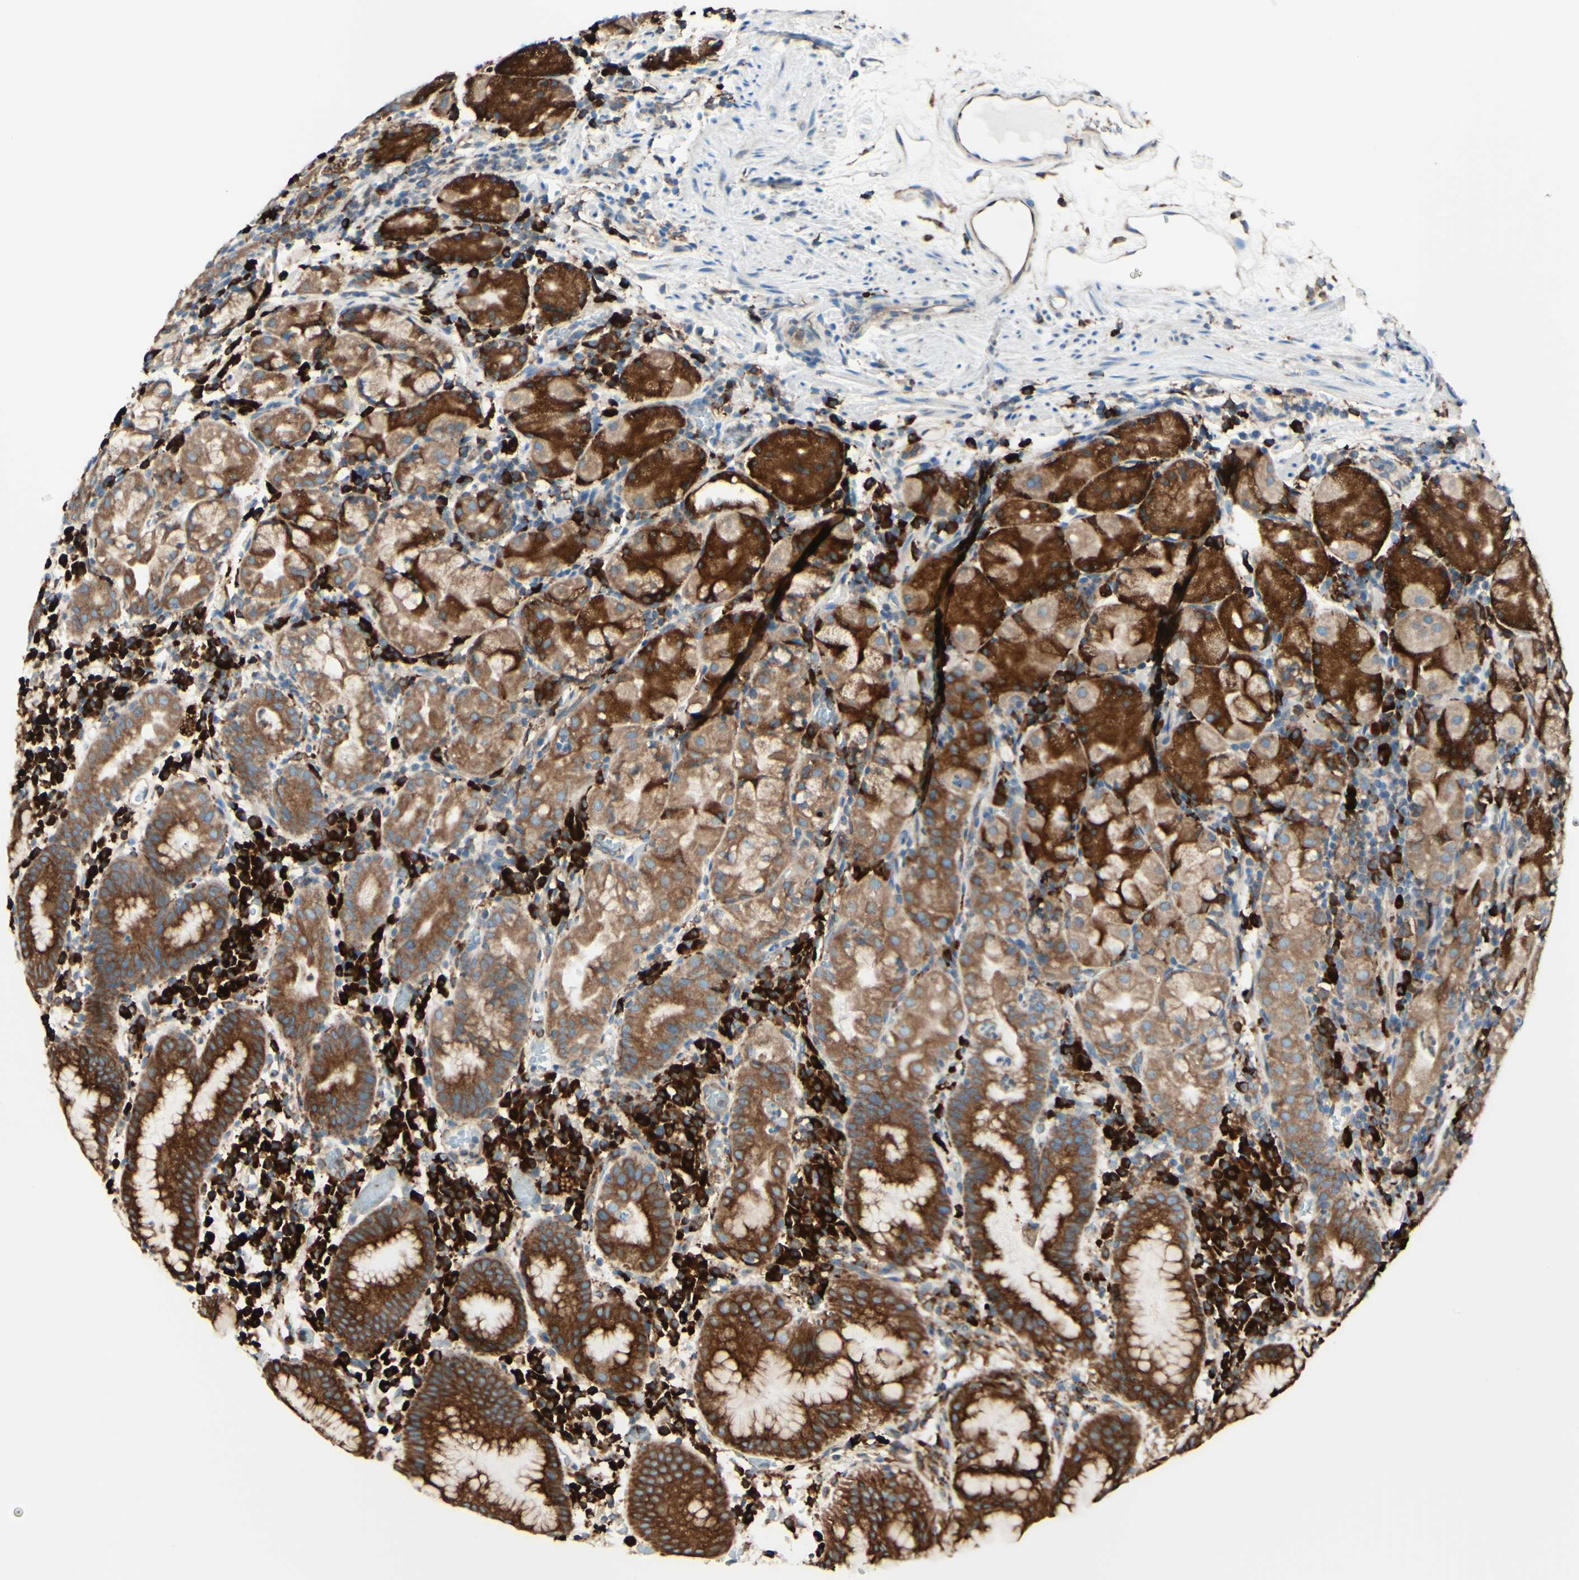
{"staining": {"intensity": "strong", "quantity": "25%-75%", "location": "cytoplasmic/membranous"}, "tissue": "stomach", "cell_type": "Glandular cells", "image_type": "normal", "snomed": [{"axis": "morphology", "description": "Normal tissue, NOS"}, {"axis": "topography", "description": "Stomach"}, {"axis": "topography", "description": "Stomach, lower"}], "caption": "Immunohistochemistry histopathology image of unremarkable stomach: human stomach stained using immunohistochemistry (IHC) displays high levels of strong protein expression localized specifically in the cytoplasmic/membranous of glandular cells, appearing as a cytoplasmic/membranous brown color.", "gene": "DNAJB11", "patient": {"sex": "female", "age": 75}}